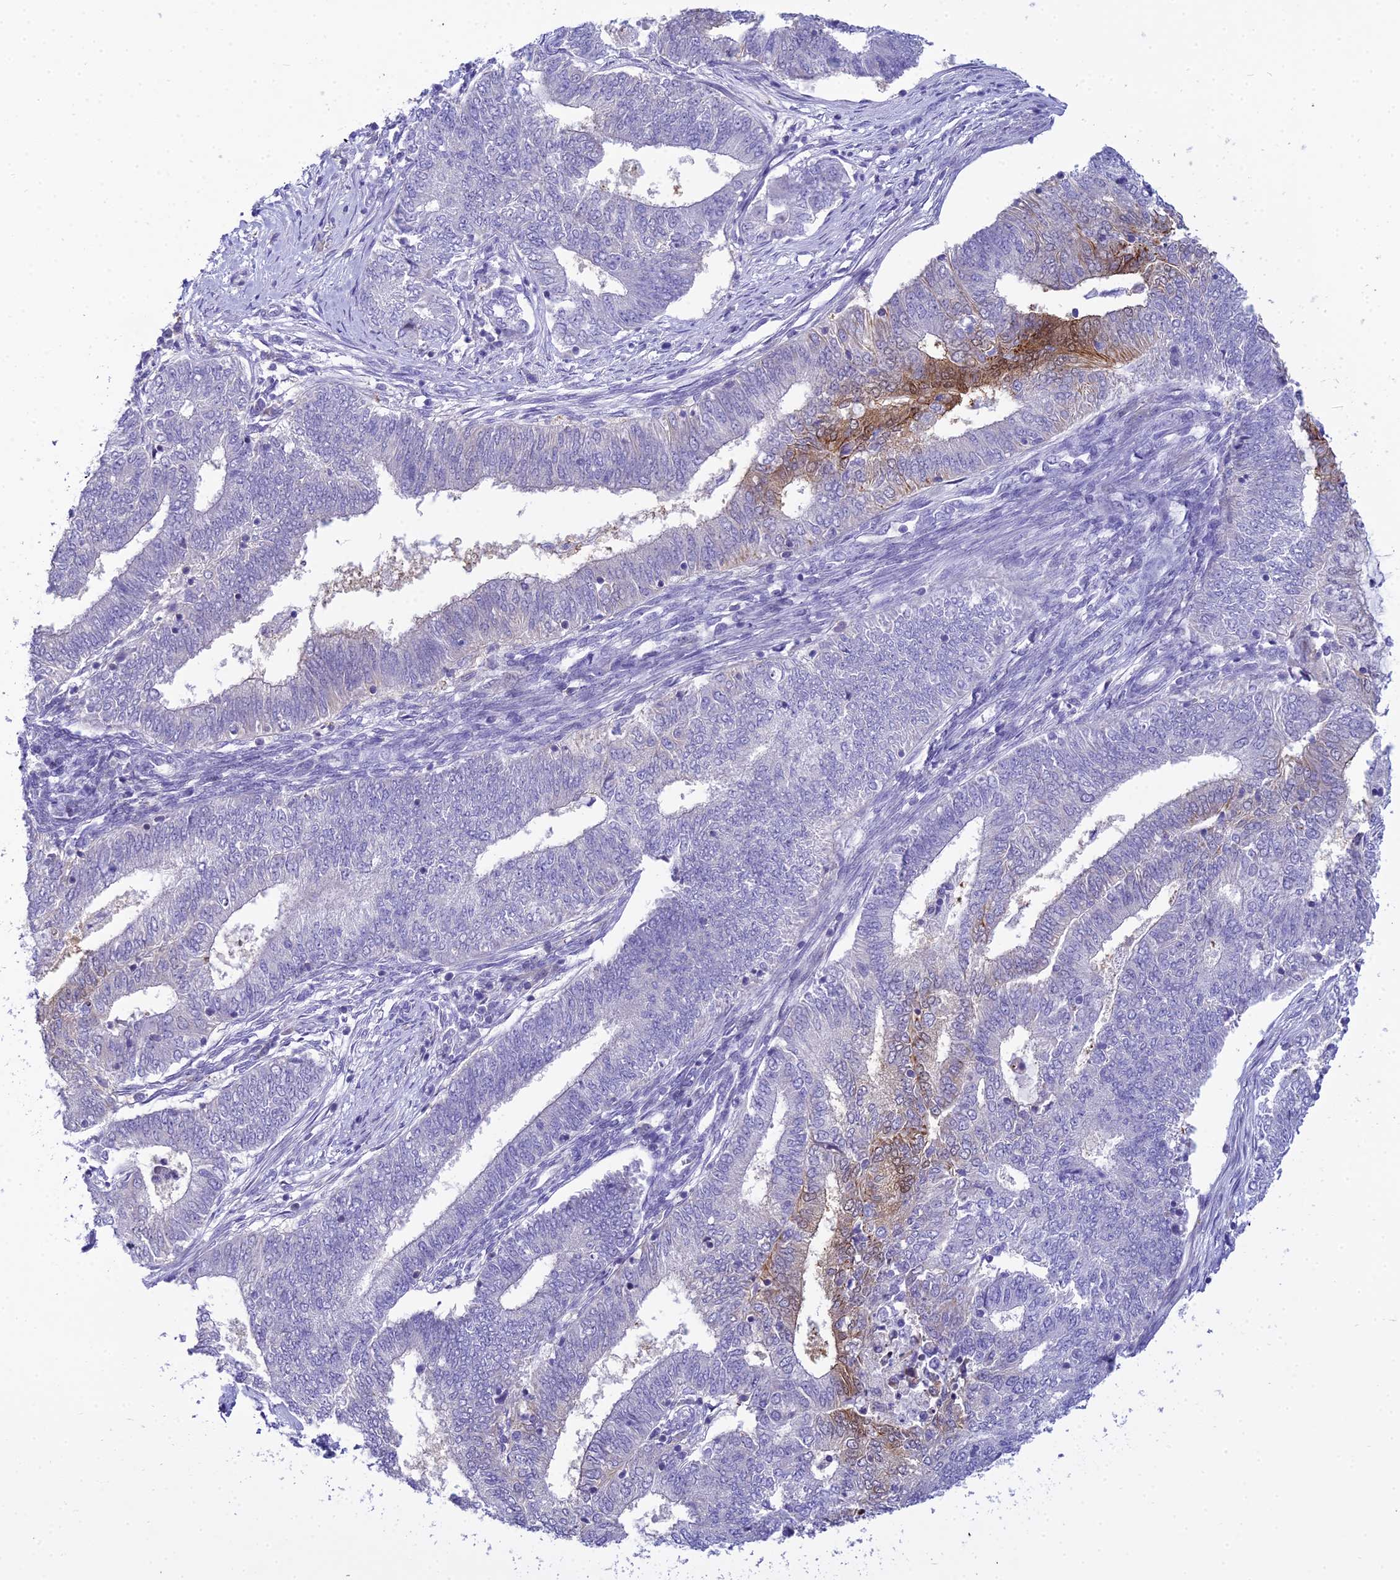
{"staining": {"intensity": "strong", "quantity": "<25%", "location": "cytoplasmic/membranous"}, "tissue": "endometrial cancer", "cell_type": "Tumor cells", "image_type": "cancer", "snomed": [{"axis": "morphology", "description": "Adenocarcinoma, NOS"}, {"axis": "topography", "description": "Endometrium"}], "caption": "A micrograph of human endometrial cancer (adenocarcinoma) stained for a protein shows strong cytoplasmic/membranous brown staining in tumor cells.", "gene": "ZMIZ1", "patient": {"sex": "female", "age": 62}}